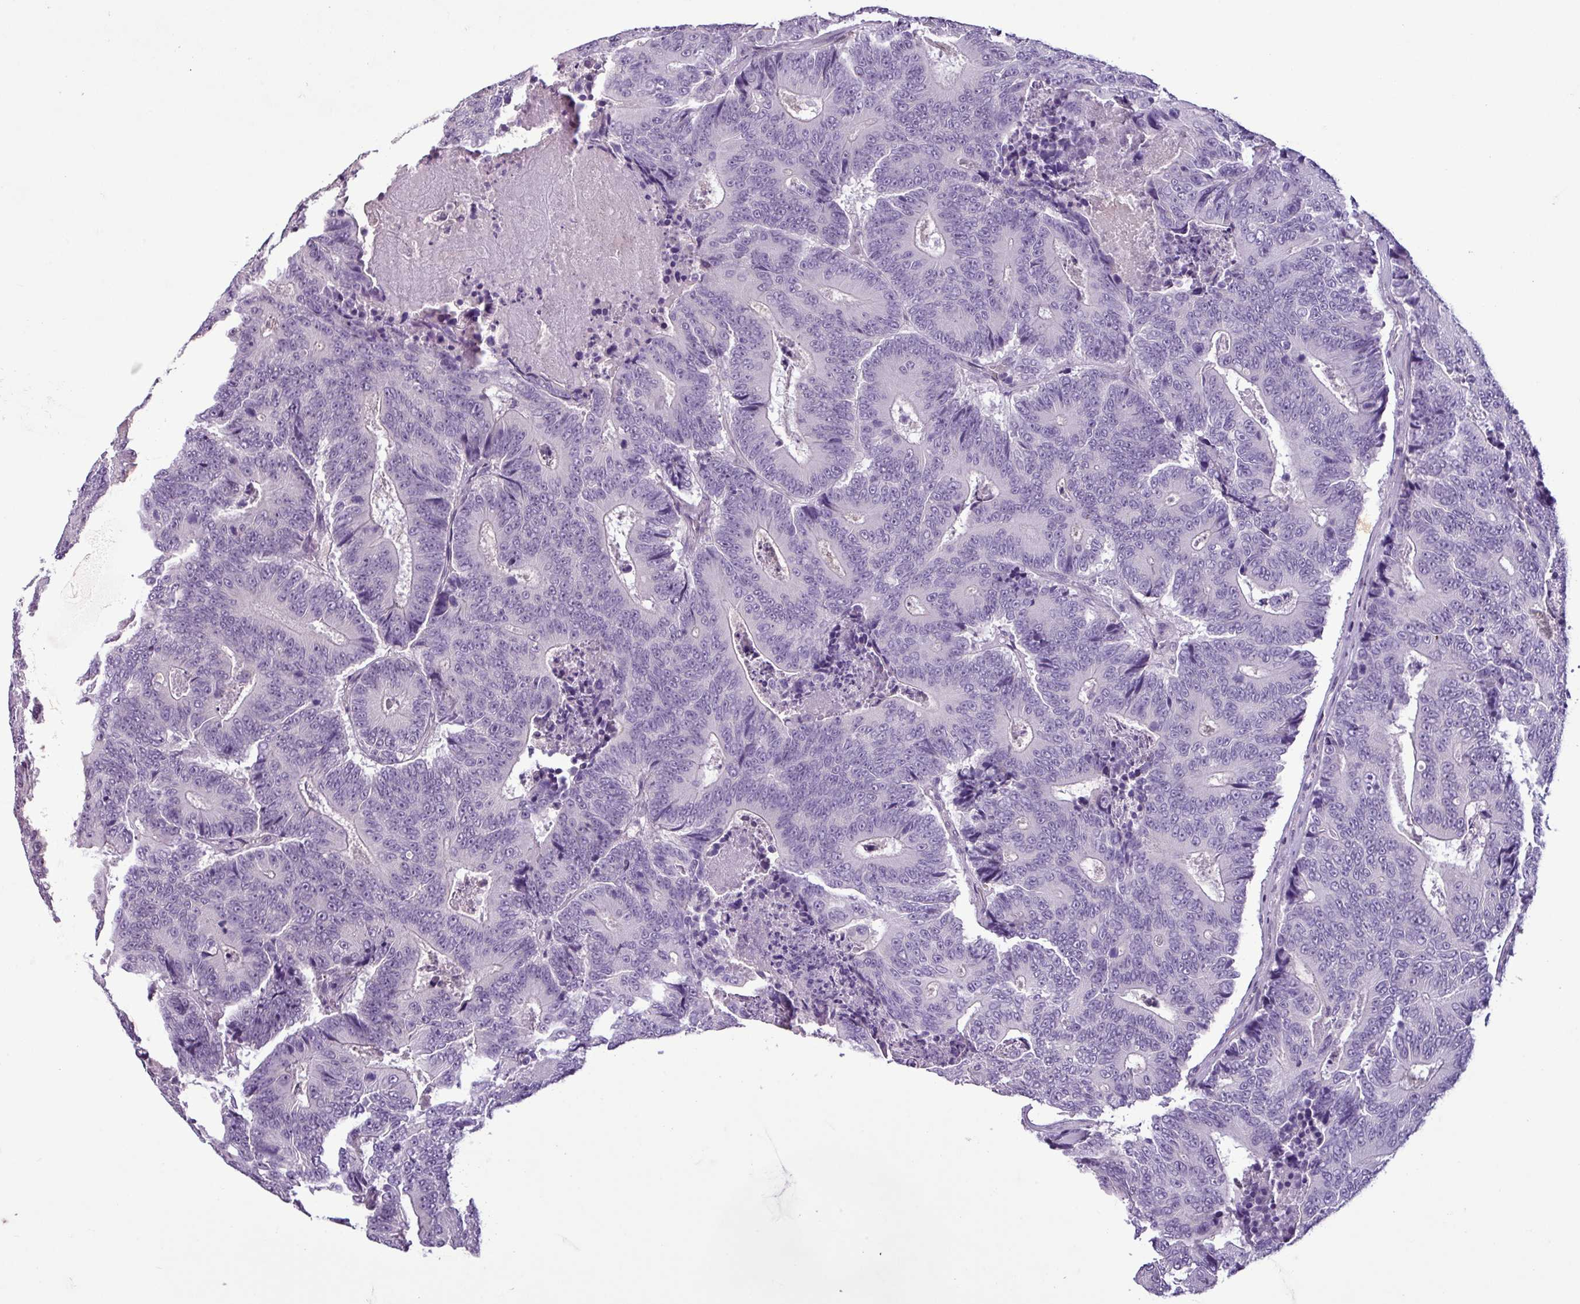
{"staining": {"intensity": "negative", "quantity": "none", "location": "none"}, "tissue": "colorectal cancer", "cell_type": "Tumor cells", "image_type": "cancer", "snomed": [{"axis": "morphology", "description": "Adenocarcinoma, NOS"}, {"axis": "topography", "description": "Colon"}], "caption": "A high-resolution photomicrograph shows immunohistochemistry staining of colorectal cancer, which reveals no significant positivity in tumor cells. (DAB immunohistochemistry with hematoxylin counter stain).", "gene": "C9orf24", "patient": {"sex": "male", "age": 83}}